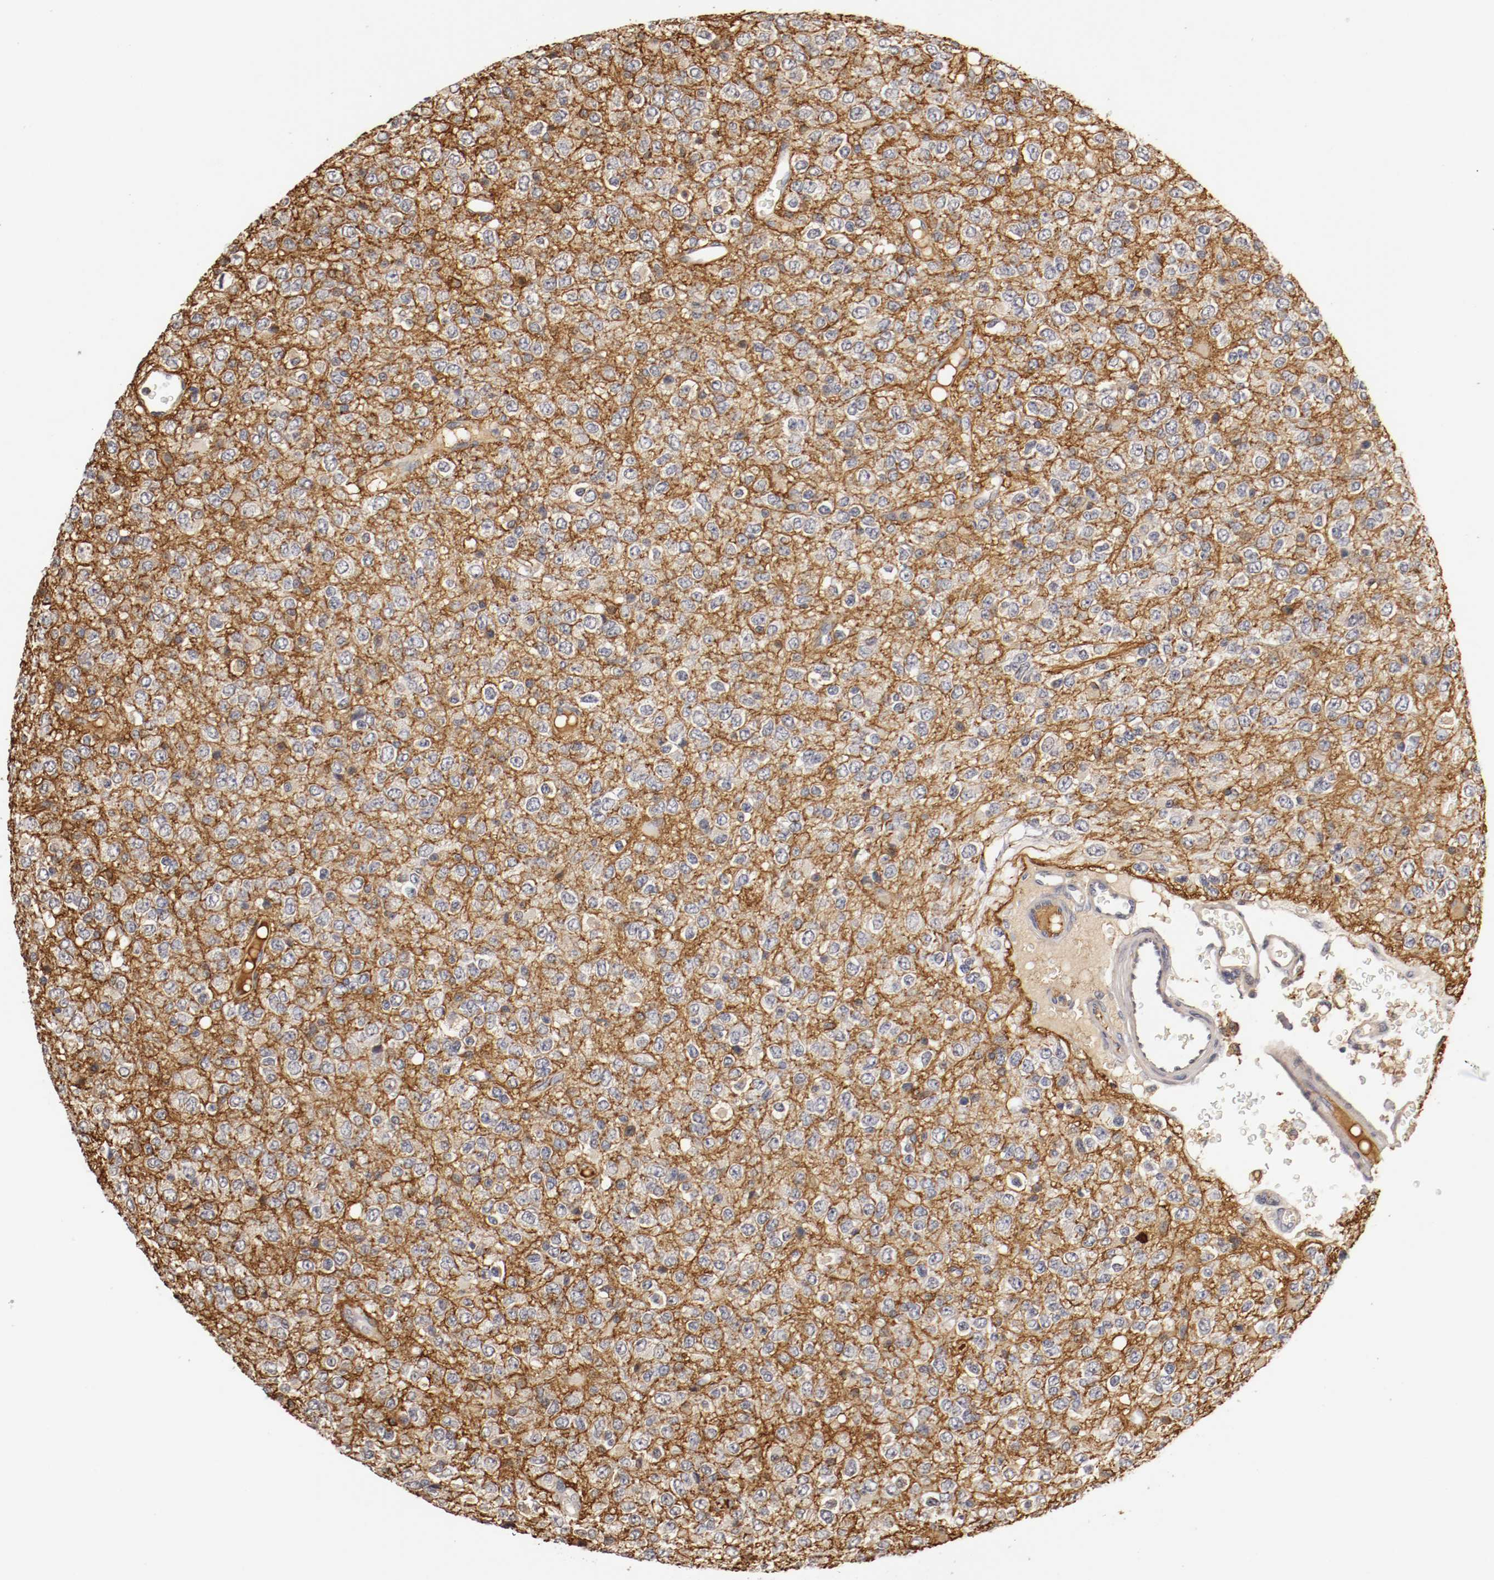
{"staining": {"intensity": "weak", "quantity": "25%-75%", "location": "cytoplasmic/membranous"}, "tissue": "glioma", "cell_type": "Tumor cells", "image_type": "cancer", "snomed": [{"axis": "morphology", "description": "Glioma, malignant, High grade"}, {"axis": "topography", "description": "pancreas cauda"}], "caption": "A micrograph of human glioma stained for a protein exhibits weak cytoplasmic/membranous brown staining in tumor cells.", "gene": "TNFRSF1B", "patient": {"sex": "male", "age": 60}}